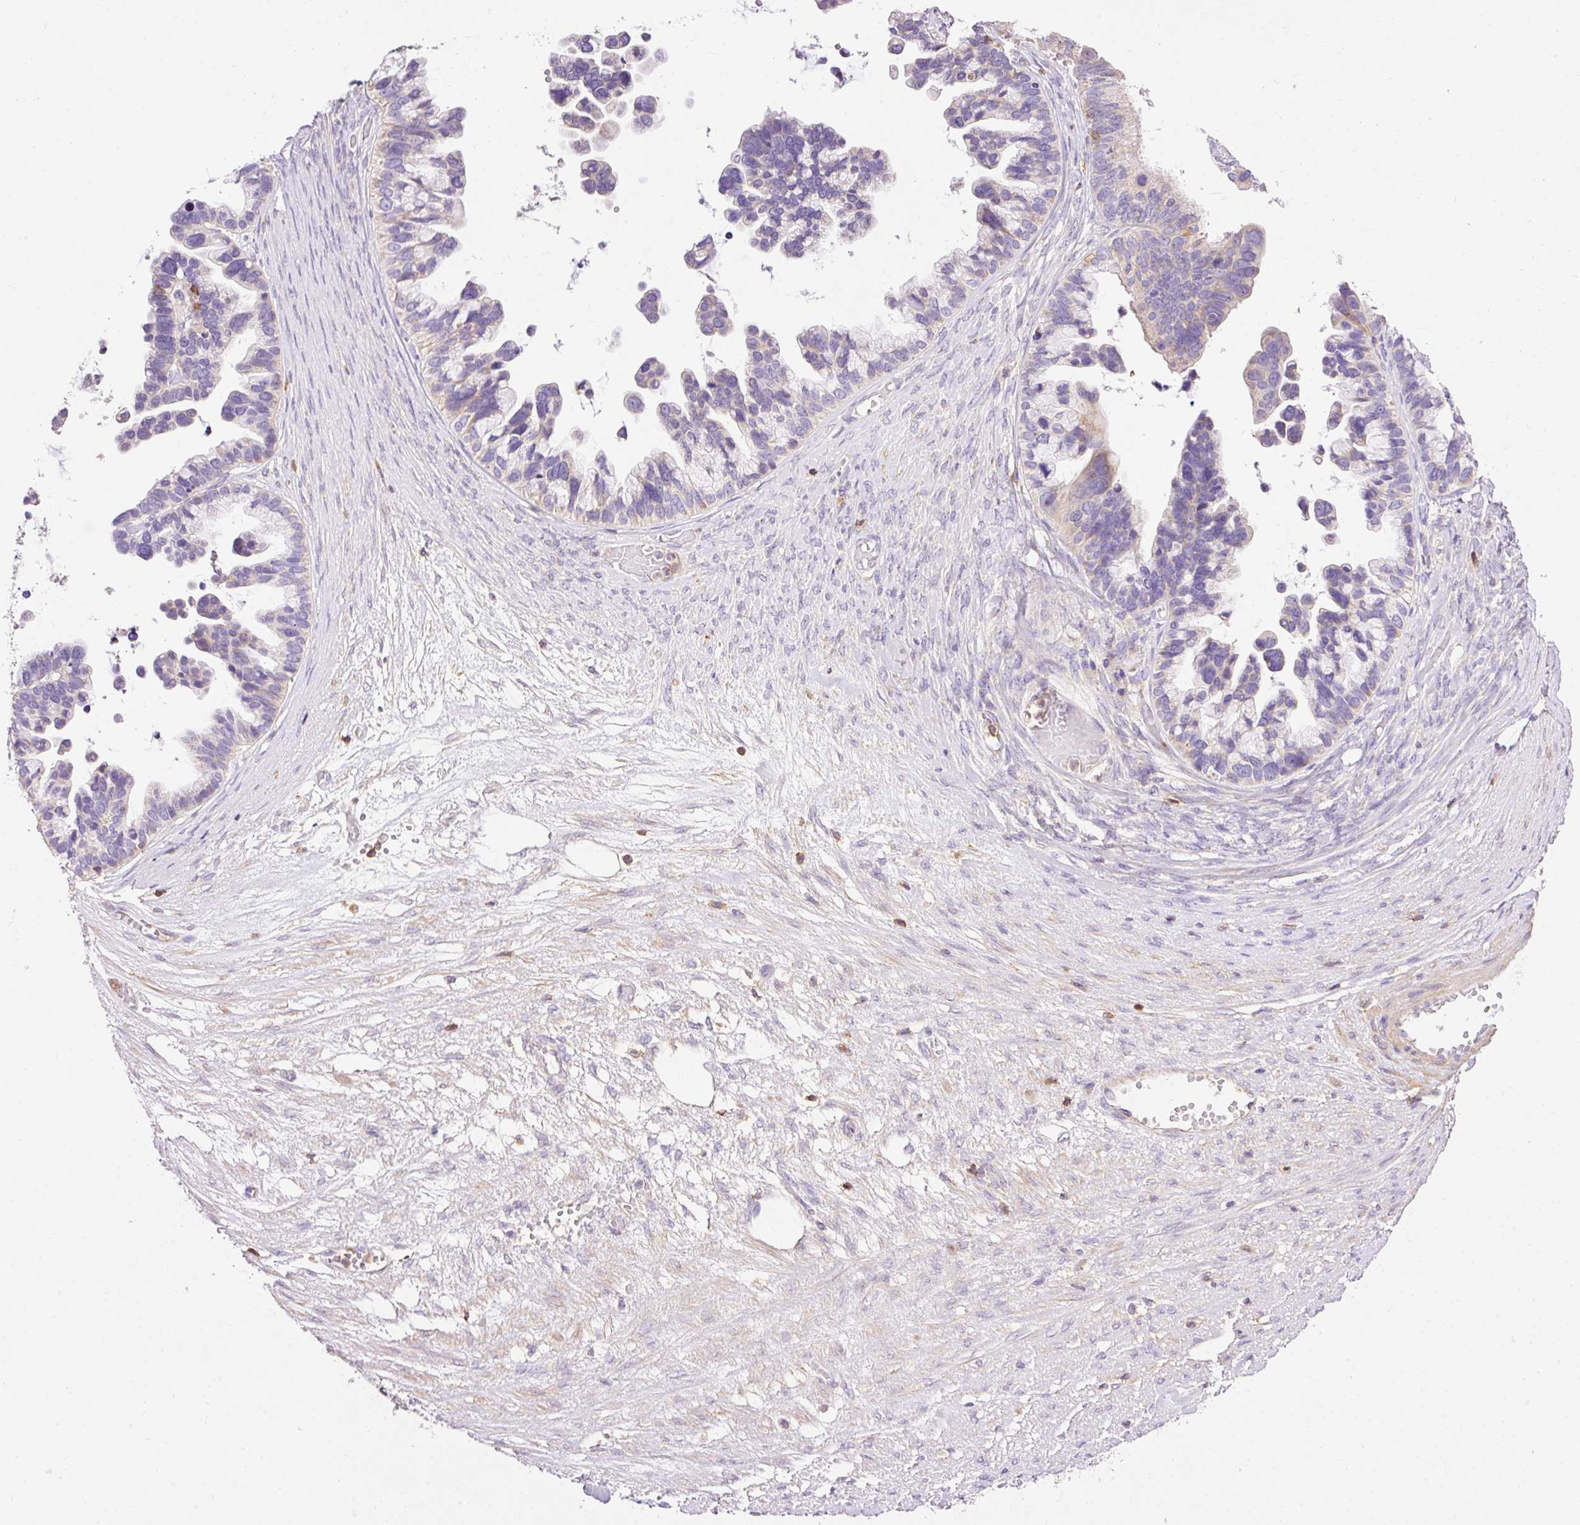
{"staining": {"intensity": "weak", "quantity": "<25%", "location": "cytoplasmic/membranous"}, "tissue": "ovarian cancer", "cell_type": "Tumor cells", "image_type": "cancer", "snomed": [{"axis": "morphology", "description": "Cystadenocarcinoma, serous, NOS"}, {"axis": "topography", "description": "Ovary"}], "caption": "Human ovarian cancer (serous cystadenocarcinoma) stained for a protein using IHC shows no staining in tumor cells.", "gene": "IMMT", "patient": {"sex": "female", "age": 56}}